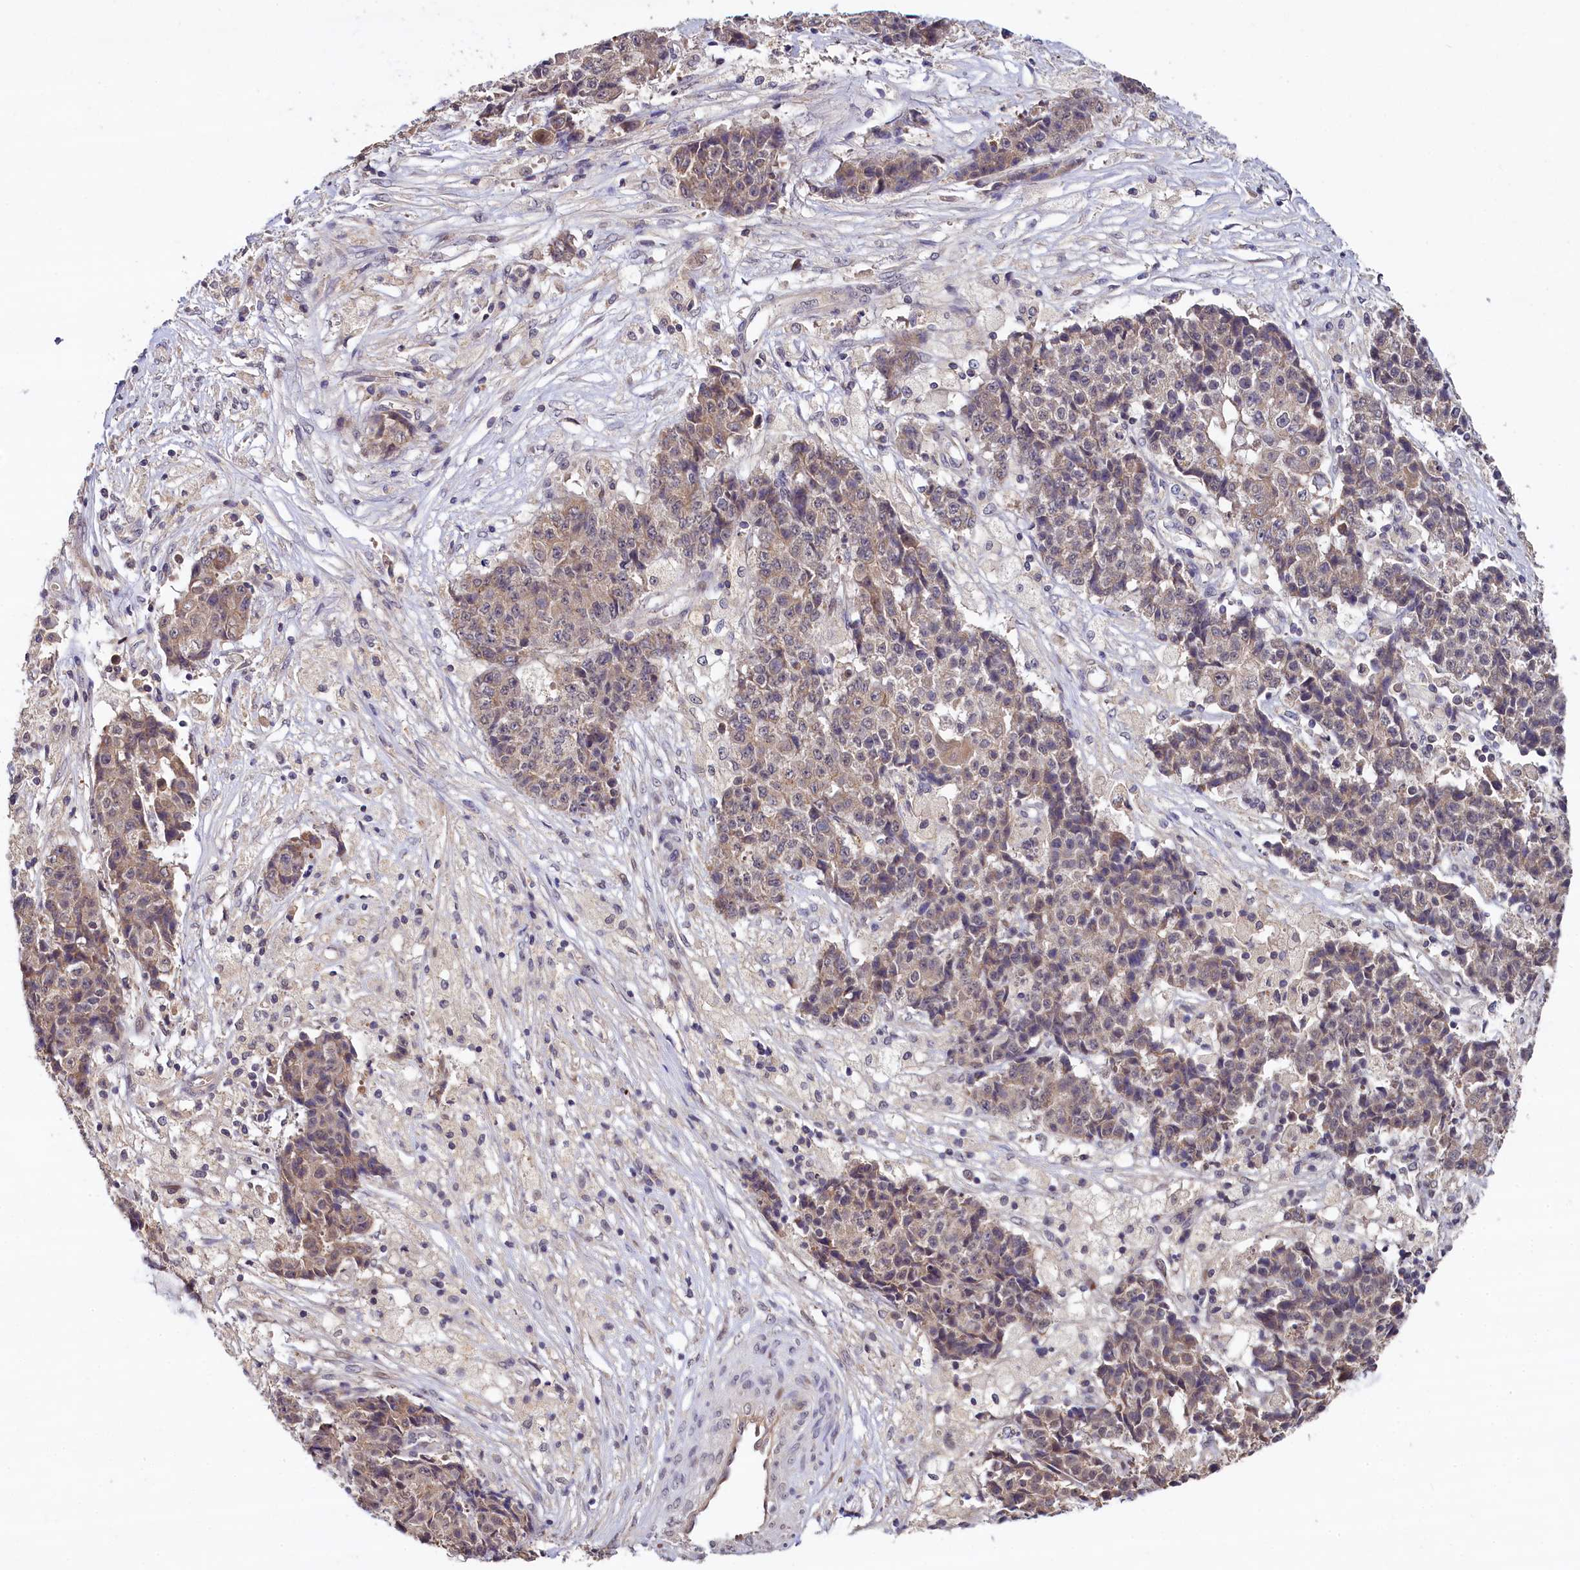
{"staining": {"intensity": "weak", "quantity": "25%-75%", "location": "cytoplasmic/membranous"}, "tissue": "ovarian cancer", "cell_type": "Tumor cells", "image_type": "cancer", "snomed": [{"axis": "morphology", "description": "Carcinoma, endometroid"}, {"axis": "topography", "description": "Ovary"}], "caption": "IHC micrograph of human ovarian cancer (endometroid carcinoma) stained for a protein (brown), which reveals low levels of weak cytoplasmic/membranous staining in about 25%-75% of tumor cells.", "gene": "TMEM39A", "patient": {"sex": "female", "age": 42}}